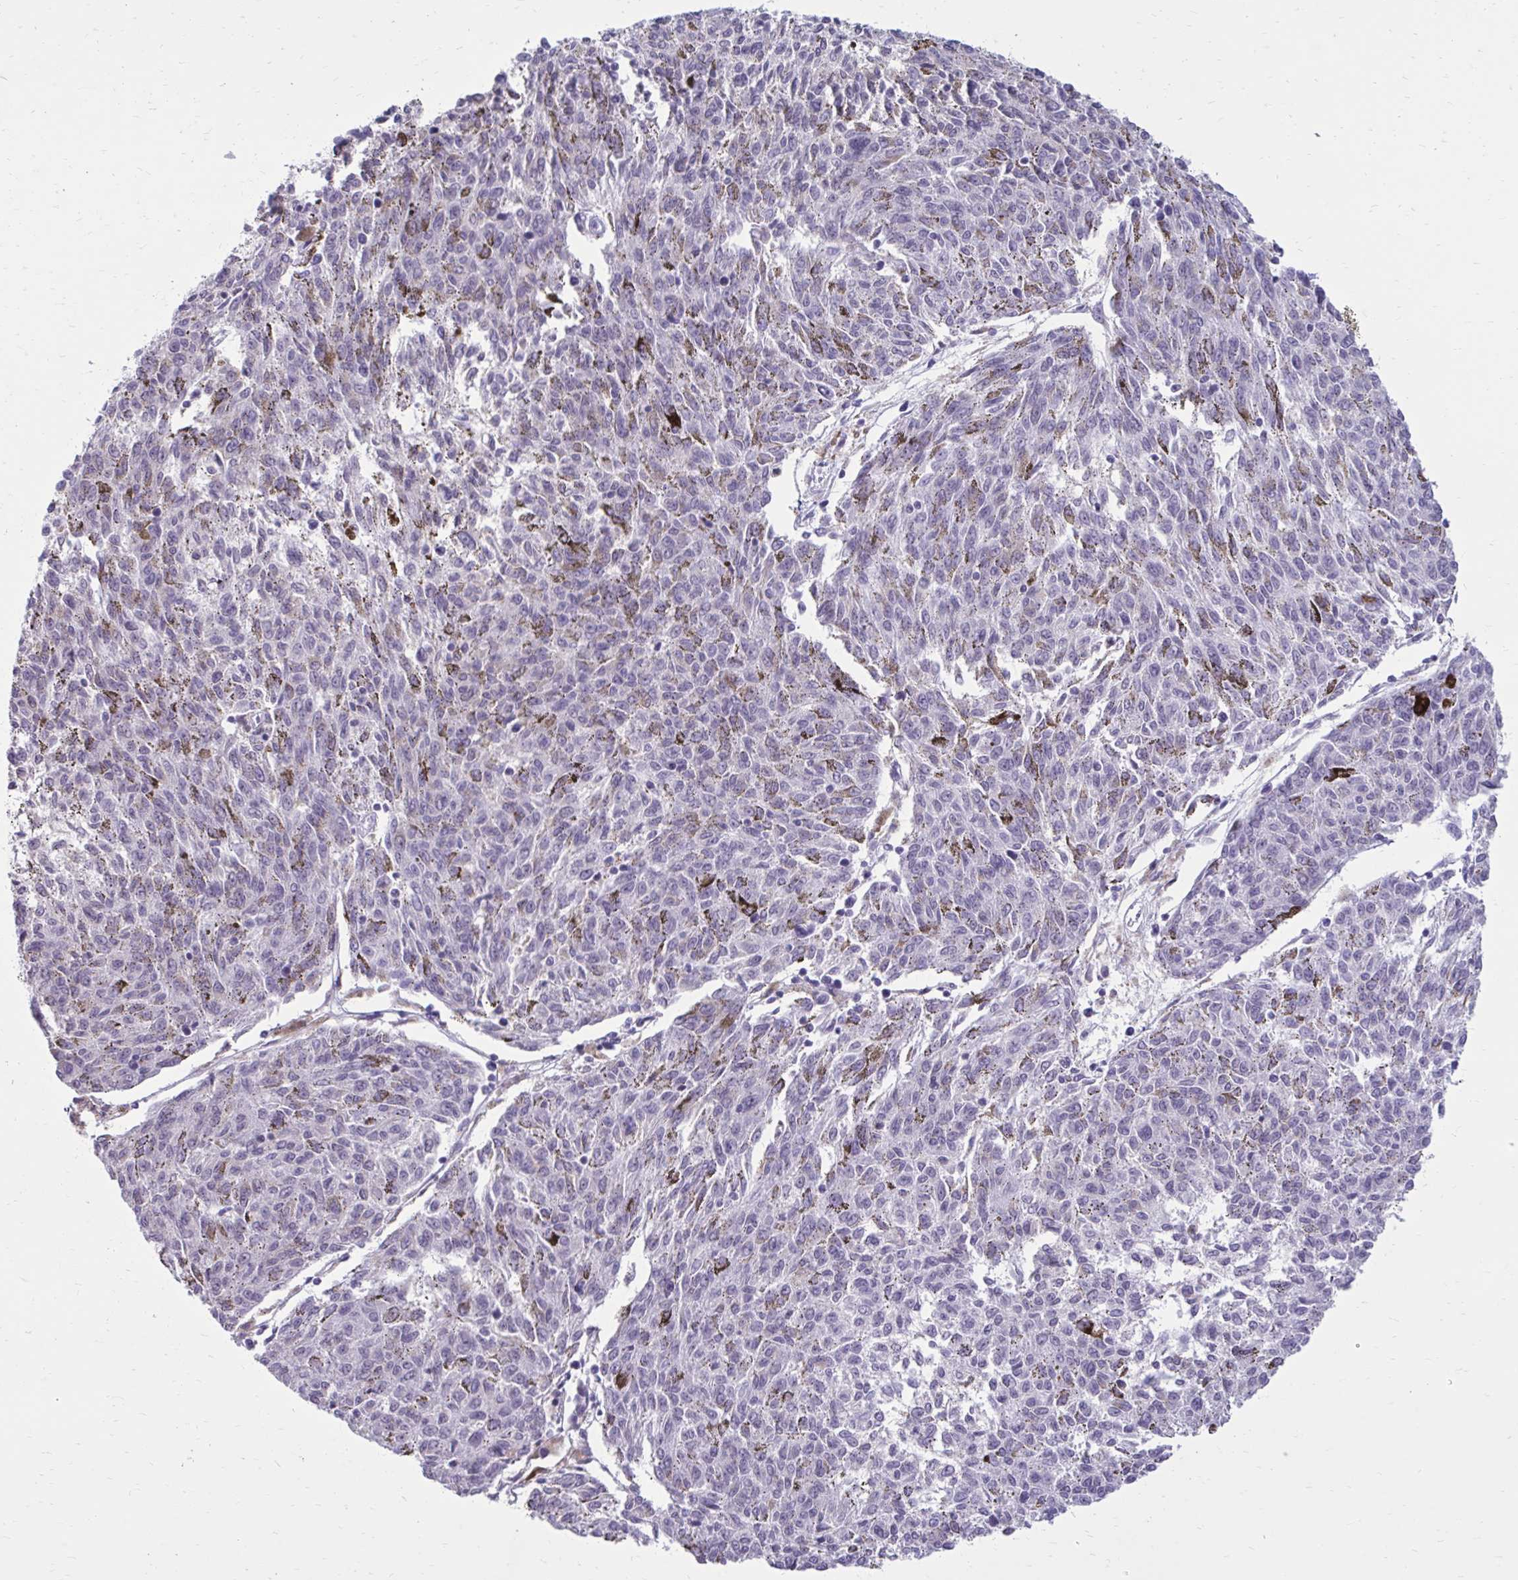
{"staining": {"intensity": "negative", "quantity": "none", "location": "none"}, "tissue": "melanoma", "cell_type": "Tumor cells", "image_type": "cancer", "snomed": [{"axis": "morphology", "description": "Malignant melanoma, NOS"}, {"axis": "topography", "description": "Skin"}], "caption": "A high-resolution micrograph shows IHC staining of melanoma, which demonstrates no significant staining in tumor cells.", "gene": "PROSER1", "patient": {"sex": "female", "age": 72}}